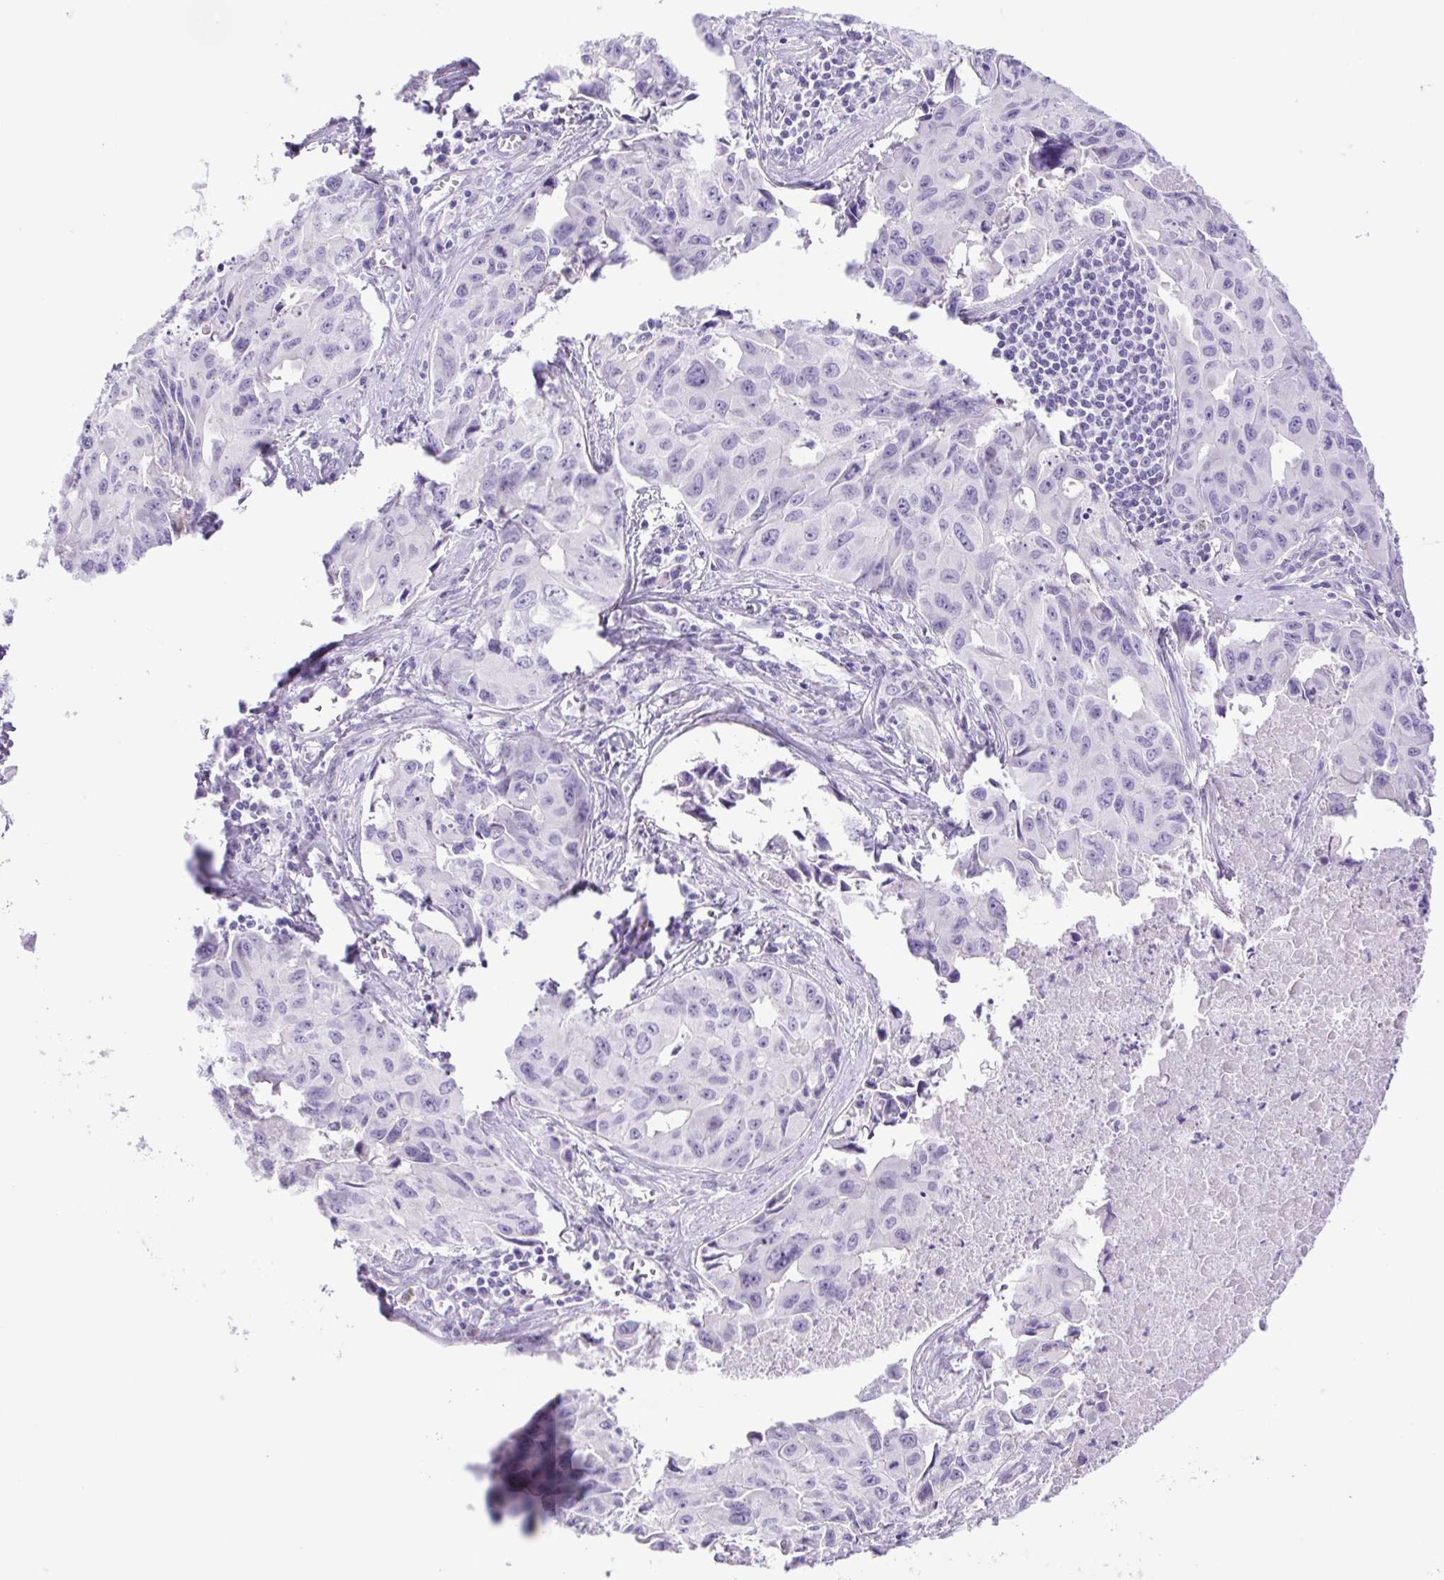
{"staining": {"intensity": "negative", "quantity": "none", "location": "none"}, "tissue": "lung cancer", "cell_type": "Tumor cells", "image_type": "cancer", "snomed": [{"axis": "morphology", "description": "Adenocarcinoma, NOS"}, {"axis": "topography", "description": "Lymph node"}, {"axis": "topography", "description": "Lung"}], "caption": "The immunohistochemistry image has no significant positivity in tumor cells of lung adenocarcinoma tissue.", "gene": "CDSN", "patient": {"sex": "male", "age": 64}}